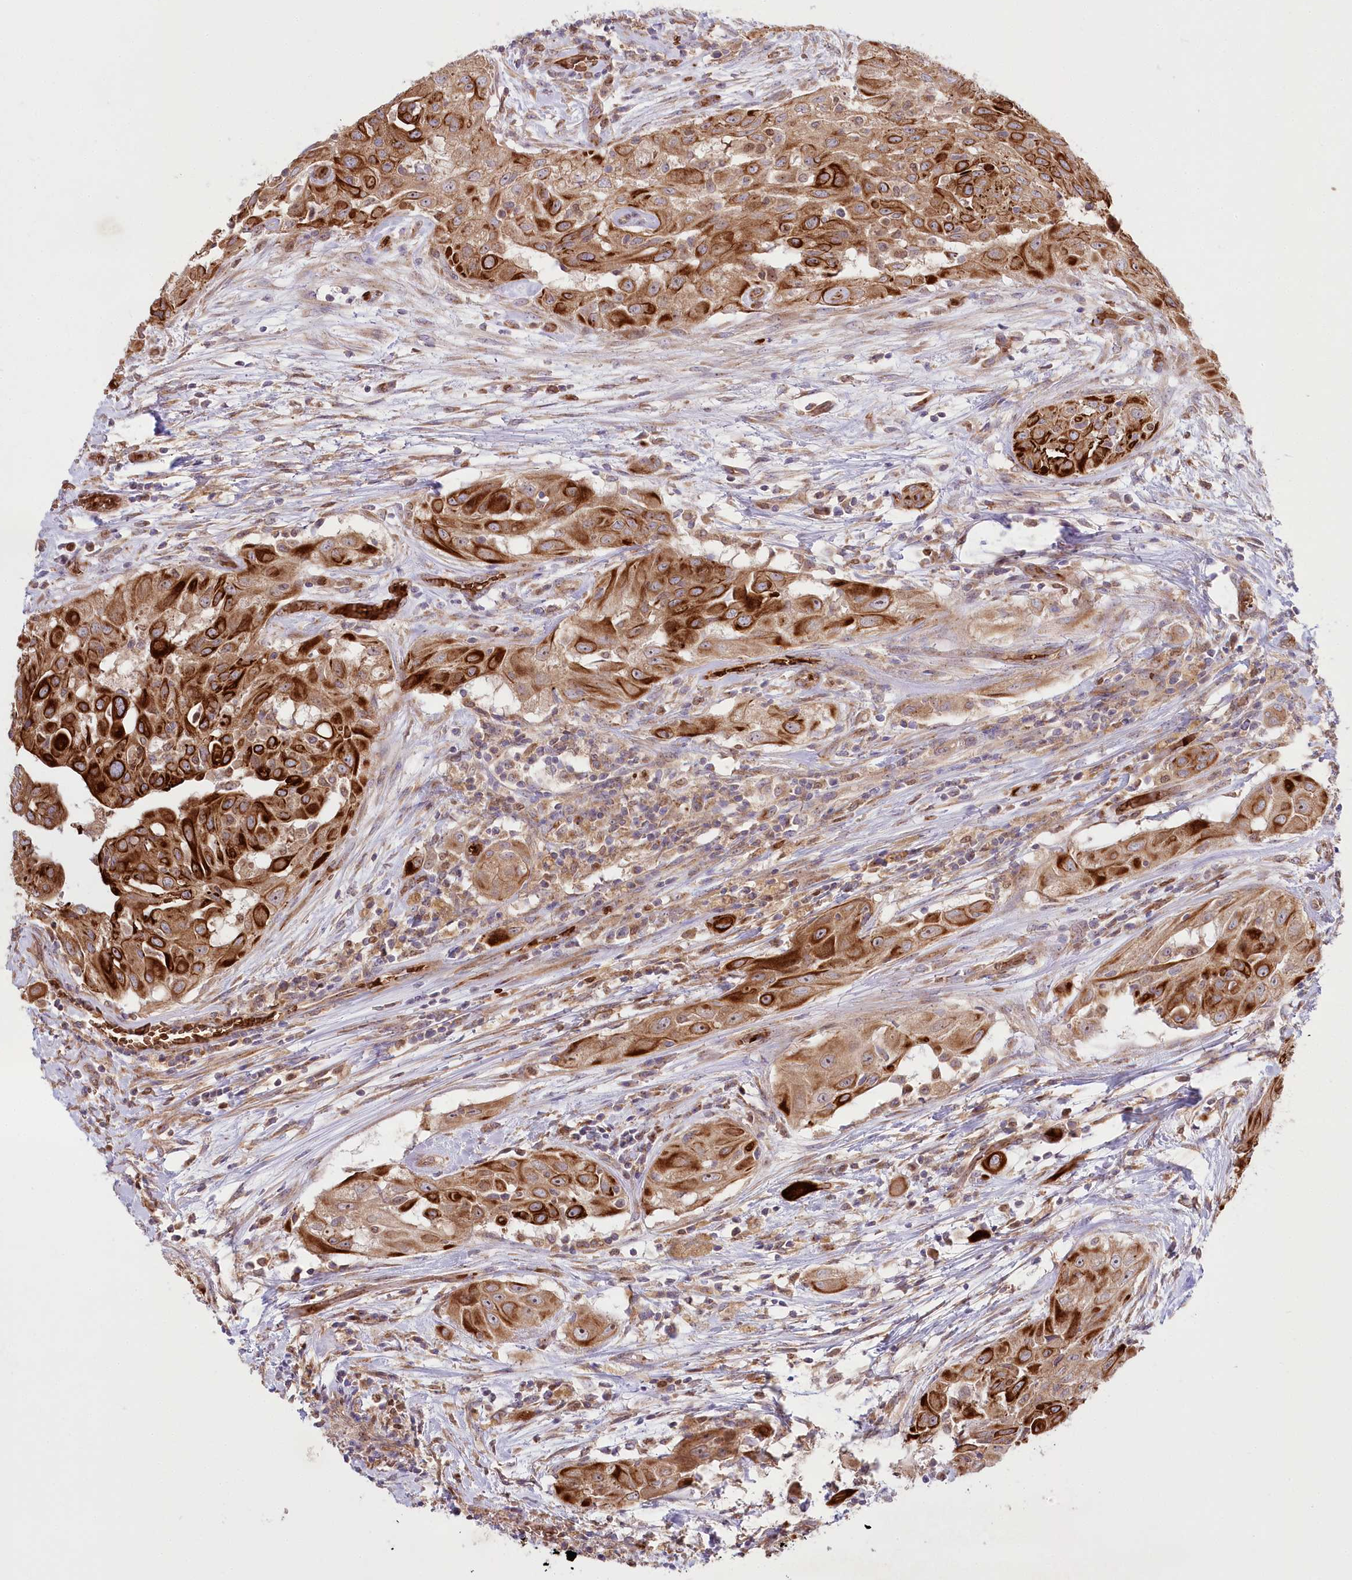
{"staining": {"intensity": "strong", "quantity": ">75%", "location": "cytoplasmic/membranous,nuclear"}, "tissue": "thyroid cancer", "cell_type": "Tumor cells", "image_type": "cancer", "snomed": [{"axis": "morphology", "description": "Papillary adenocarcinoma, NOS"}, {"axis": "topography", "description": "Thyroid gland"}], "caption": "The image demonstrates immunohistochemical staining of papillary adenocarcinoma (thyroid). There is strong cytoplasmic/membranous and nuclear expression is identified in approximately >75% of tumor cells.", "gene": "COMMD3", "patient": {"sex": "female", "age": 59}}